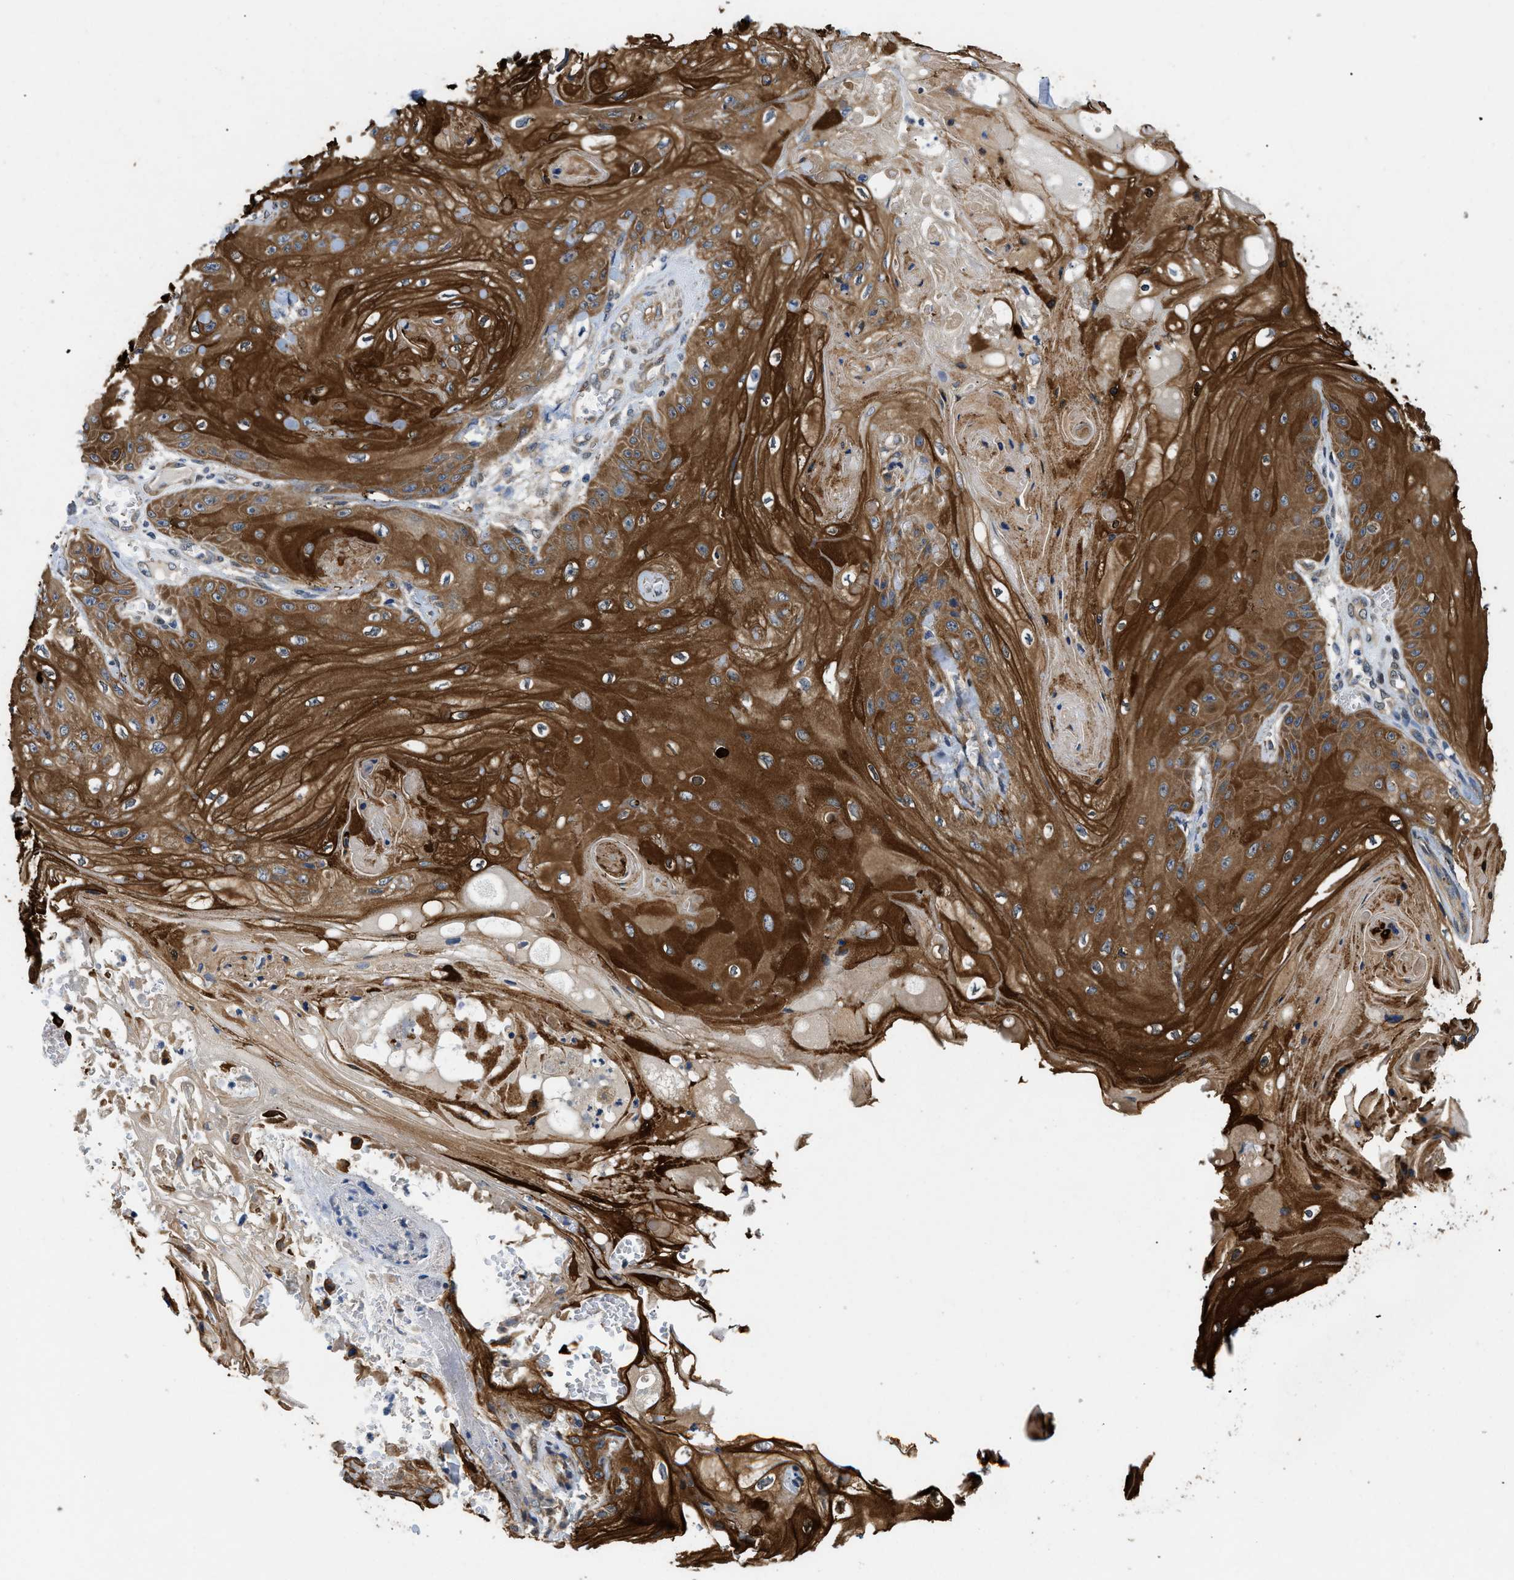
{"staining": {"intensity": "strong", "quantity": ">75%", "location": "cytoplasmic/membranous"}, "tissue": "skin cancer", "cell_type": "Tumor cells", "image_type": "cancer", "snomed": [{"axis": "morphology", "description": "Squamous cell carcinoma, NOS"}, {"axis": "topography", "description": "Skin"}], "caption": "Brown immunohistochemical staining in human skin cancer displays strong cytoplasmic/membranous positivity in approximately >75% of tumor cells.", "gene": "RAPH1", "patient": {"sex": "male", "age": 74}}